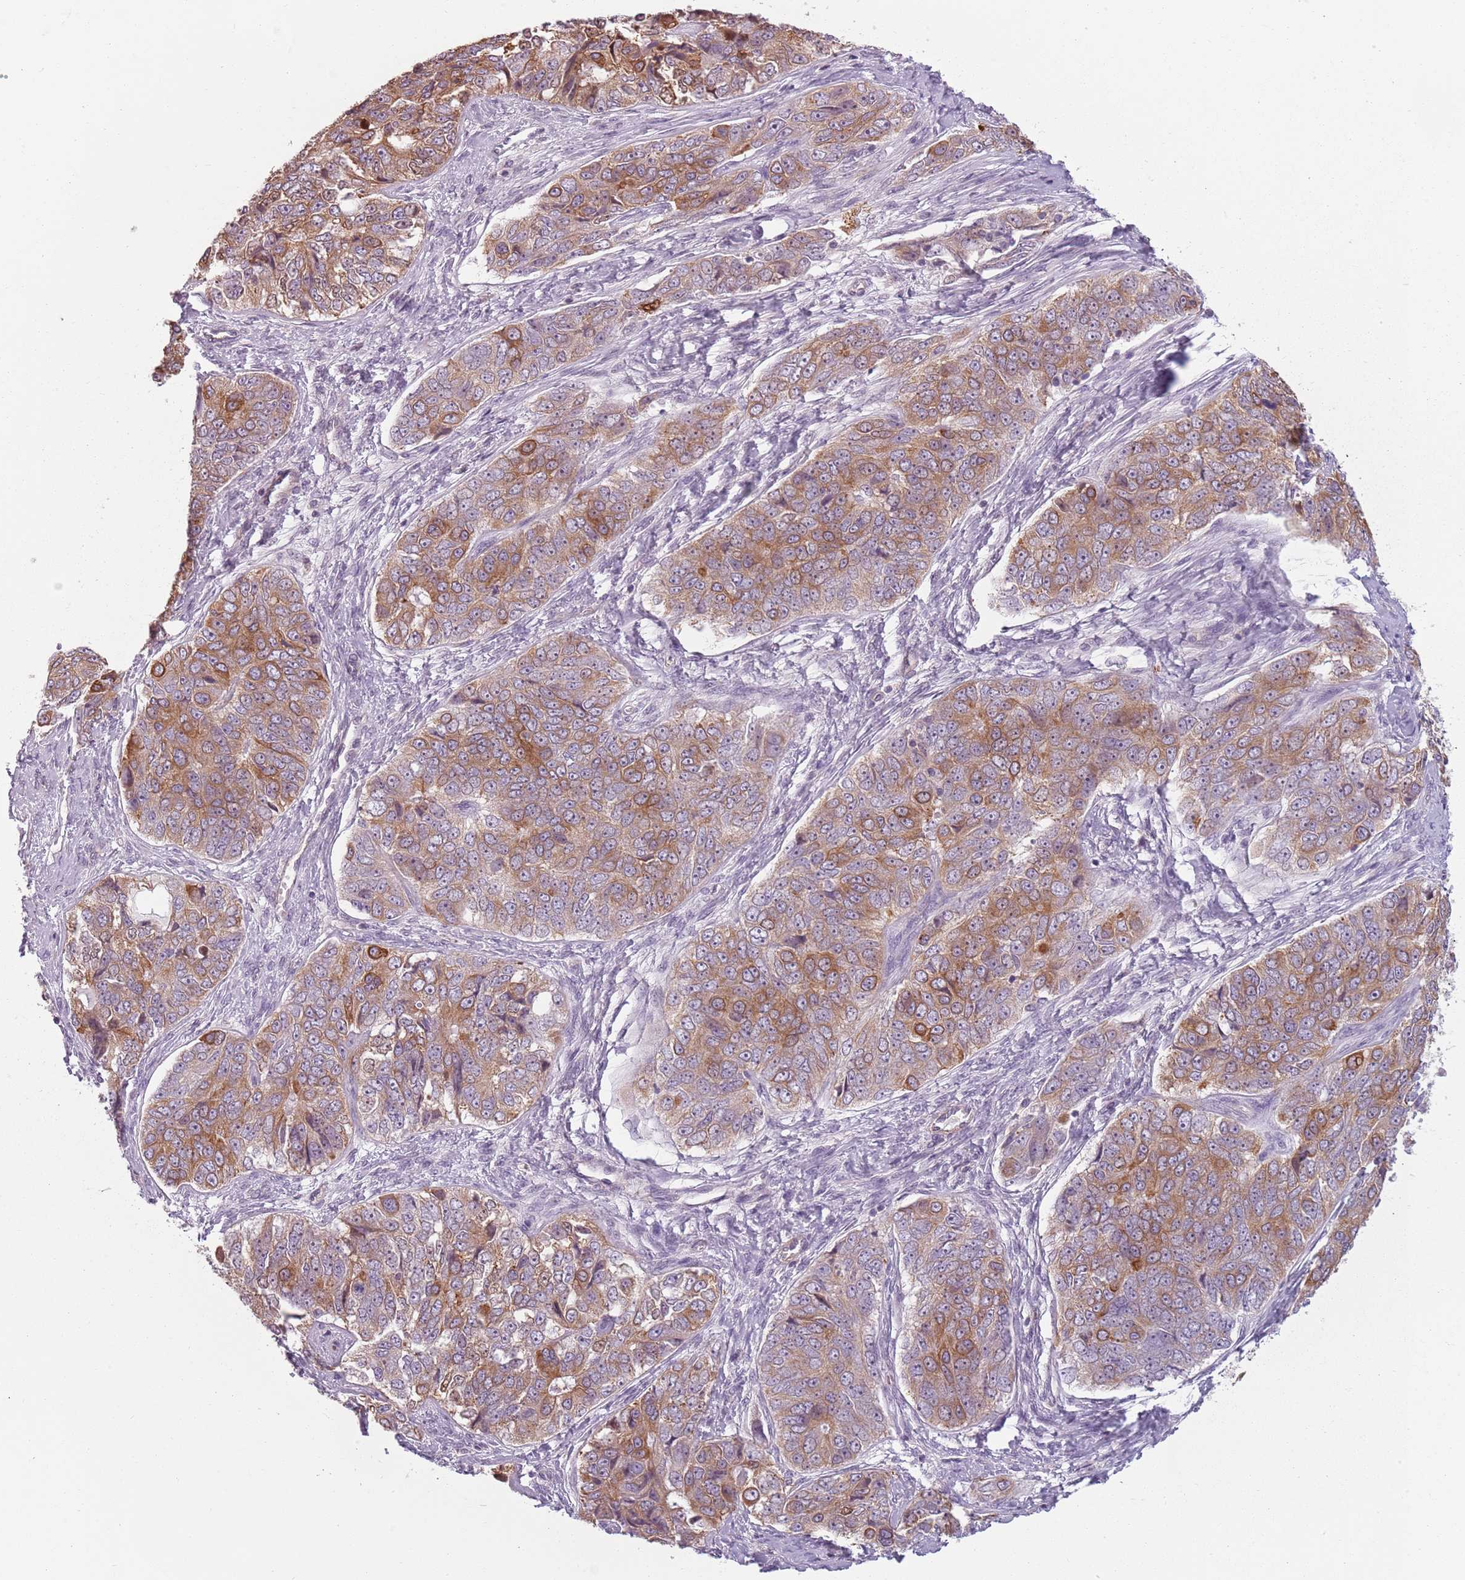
{"staining": {"intensity": "moderate", "quantity": ">75%", "location": "cytoplasmic/membranous"}, "tissue": "ovarian cancer", "cell_type": "Tumor cells", "image_type": "cancer", "snomed": [{"axis": "morphology", "description": "Carcinoma, endometroid"}, {"axis": "topography", "description": "Ovary"}], "caption": "A brown stain shows moderate cytoplasmic/membranous staining of a protein in human ovarian endometroid carcinoma tumor cells.", "gene": "TLCD2", "patient": {"sex": "female", "age": 51}}